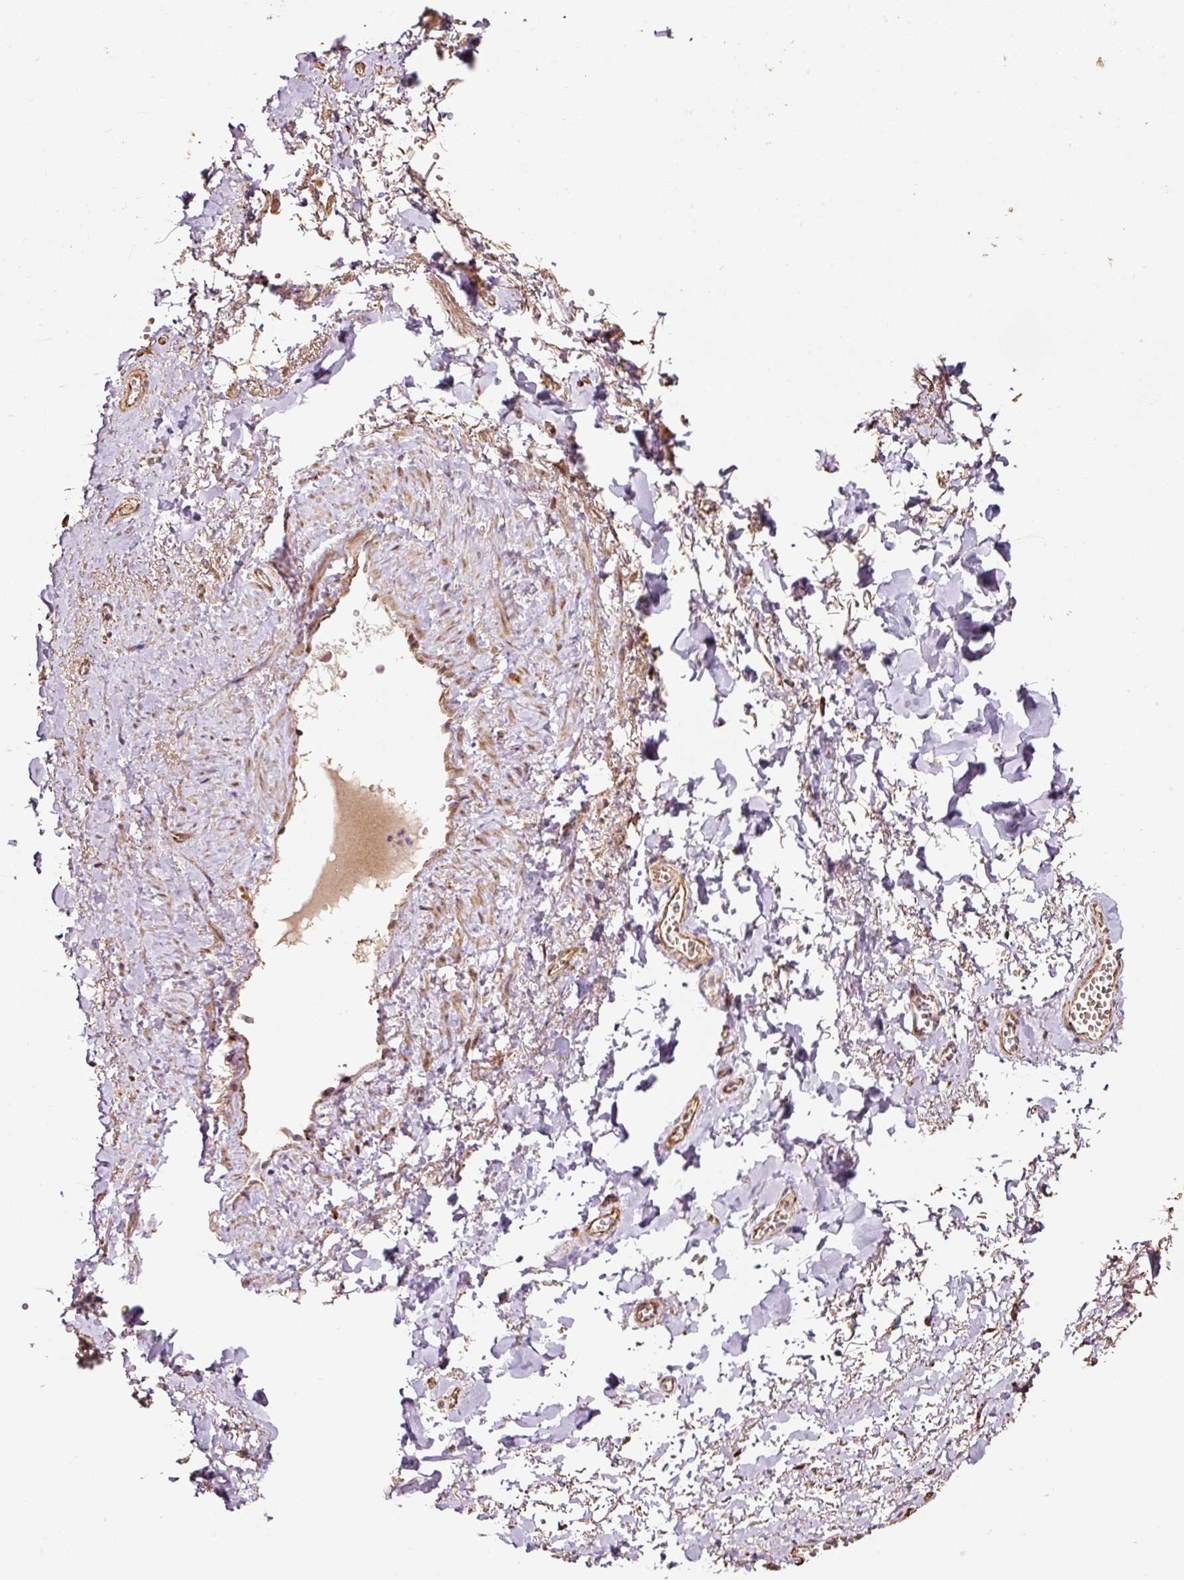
{"staining": {"intensity": "negative", "quantity": "none", "location": "none"}, "tissue": "adipose tissue", "cell_type": "Adipocytes", "image_type": "normal", "snomed": [{"axis": "morphology", "description": "Normal tissue, NOS"}, {"axis": "topography", "description": "Vulva"}, {"axis": "topography", "description": "Vagina"}, {"axis": "topography", "description": "Peripheral nerve tissue"}], "caption": "Immunohistochemical staining of normal adipose tissue displays no significant staining in adipocytes. The staining is performed using DAB brown chromogen with nuclei counter-stained in using hematoxylin.", "gene": "ETF1", "patient": {"sex": "female", "age": 66}}